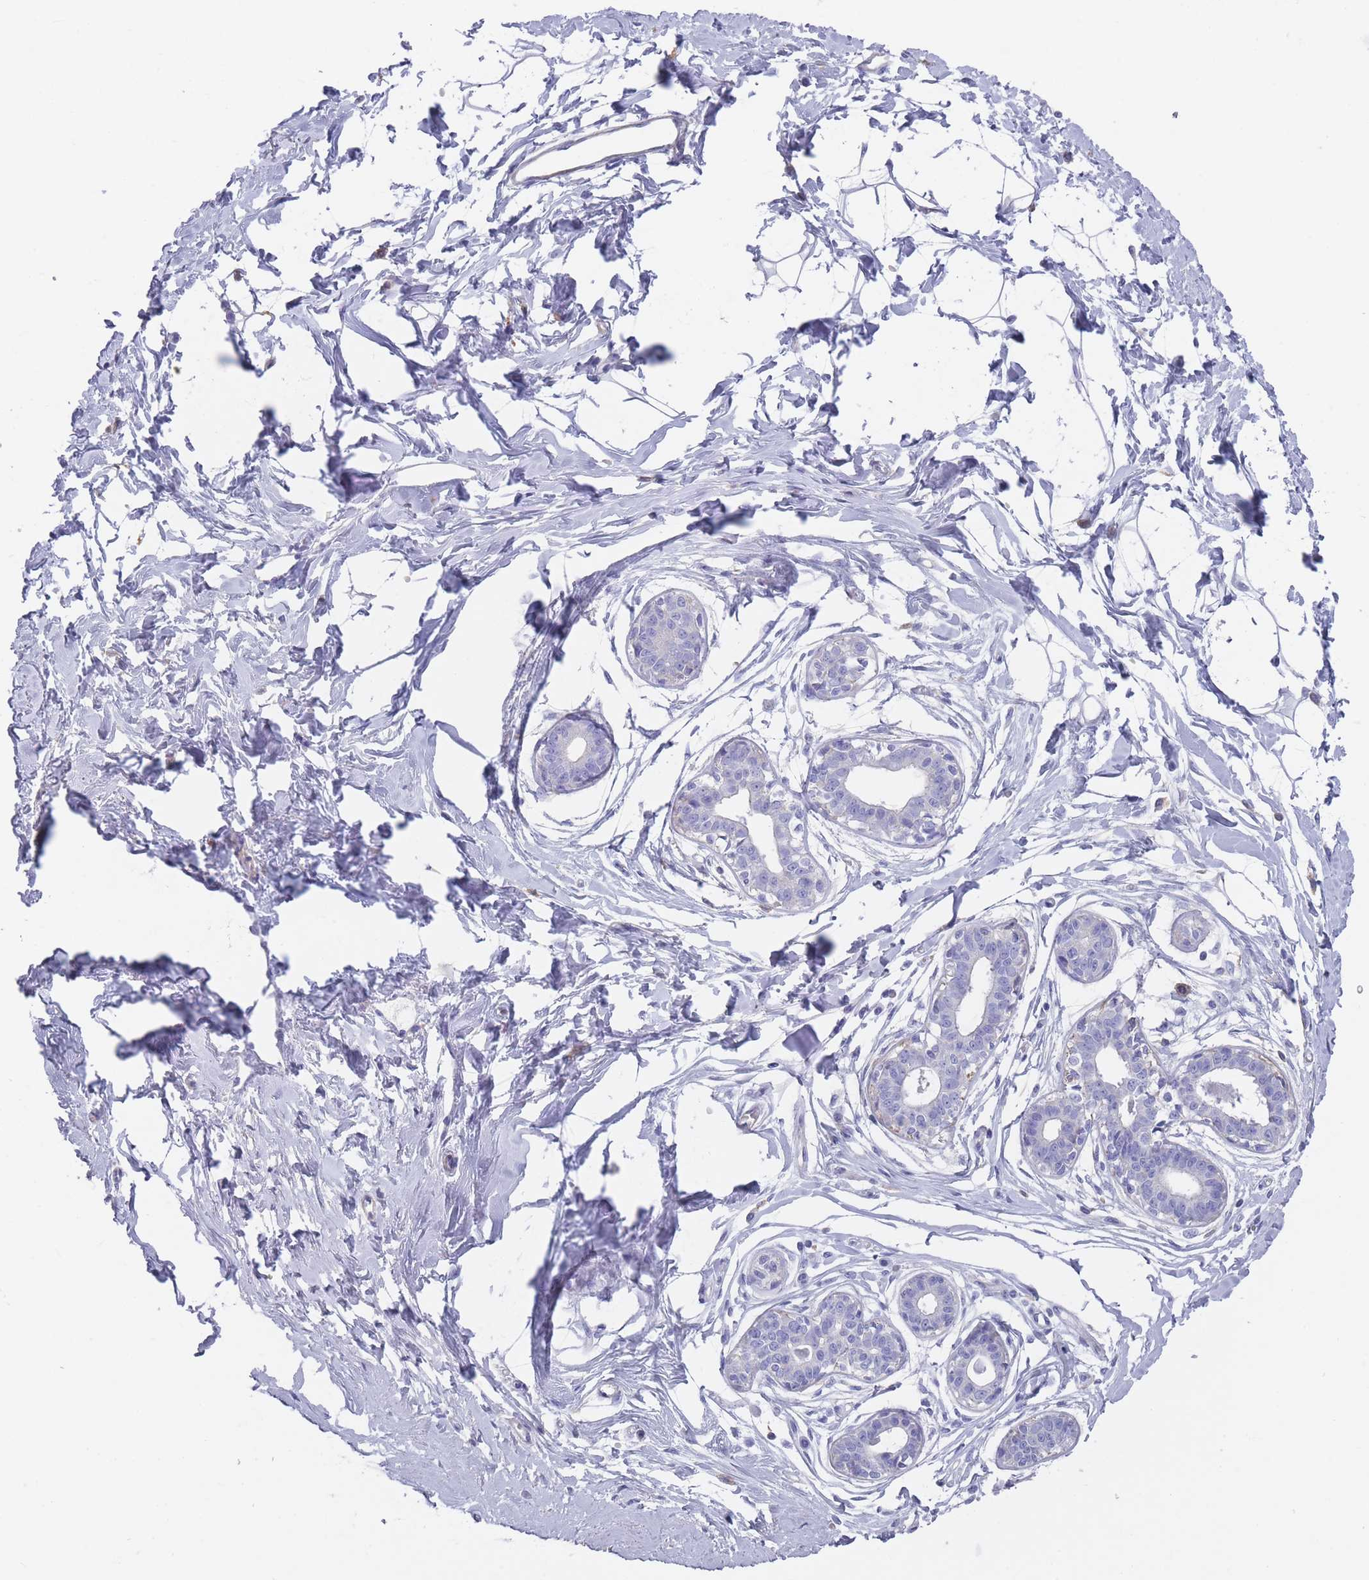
{"staining": {"intensity": "negative", "quantity": "none", "location": "none"}, "tissue": "breast", "cell_type": "Adipocytes", "image_type": "normal", "snomed": [{"axis": "morphology", "description": "Normal tissue, NOS"}, {"axis": "topography", "description": "Breast"}], "caption": "An immunohistochemistry histopathology image of normal breast is shown. There is no staining in adipocytes of breast.", "gene": "SCCPDH", "patient": {"sex": "female", "age": 45}}